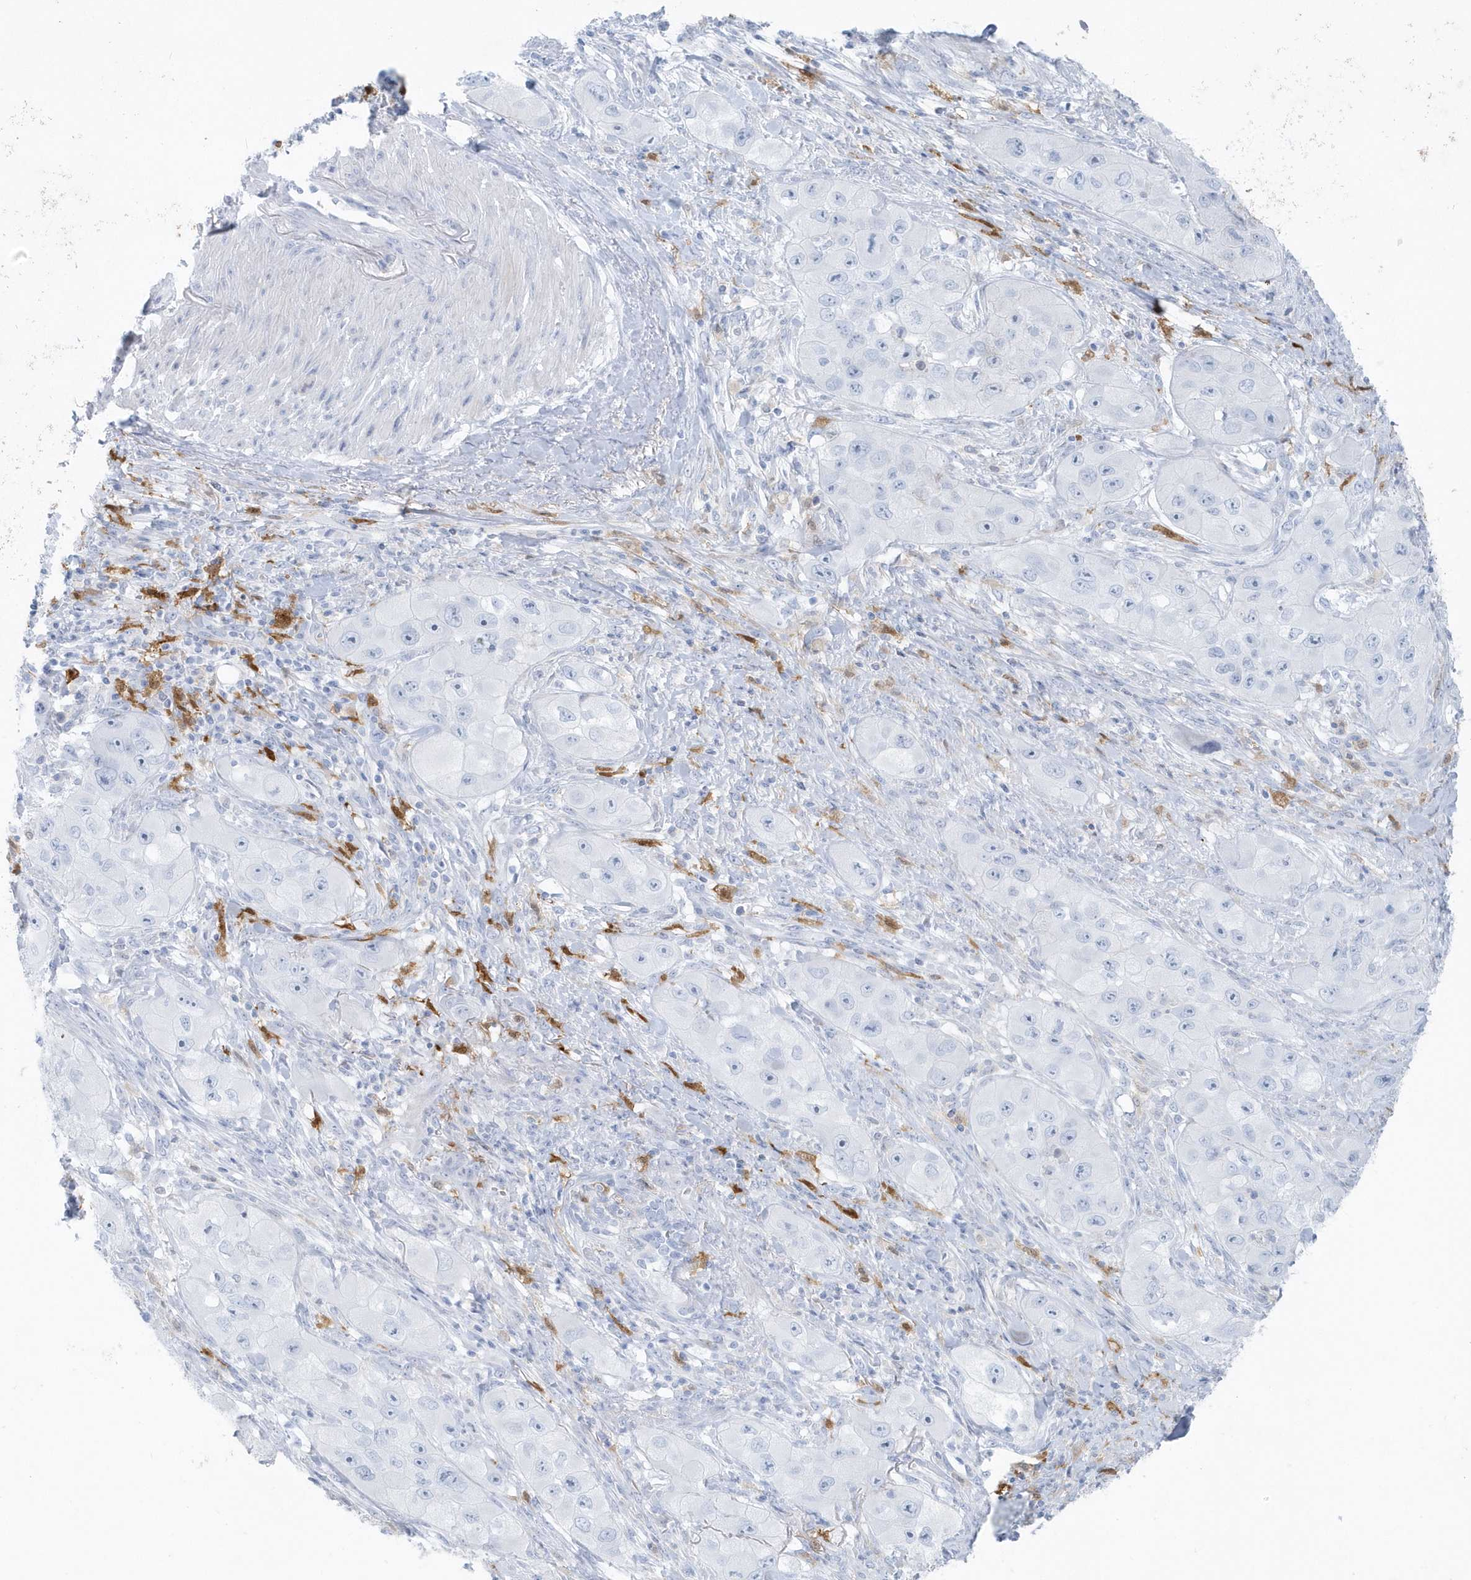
{"staining": {"intensity": "negative", "quantity": "none", "location": "none"}, "tissue": "skin cancer", "cell_type": "Tumor cells", "image_type": "cancer", "snomed": [{"axis": "morphology", "description": "Squamous cell carcinoma, NOS"}, {"axis": "topography", "description": "Skin"}, {"axis": "topography", "description": "Subcutis"}], "caption": "A high-resolution histopathology image shows immunohistochemistry staining of skin cancer, which reveals no significant staining in tumor cells.", "gene": "FAM98A", "patient": {"sex": "male", "age": 73}}